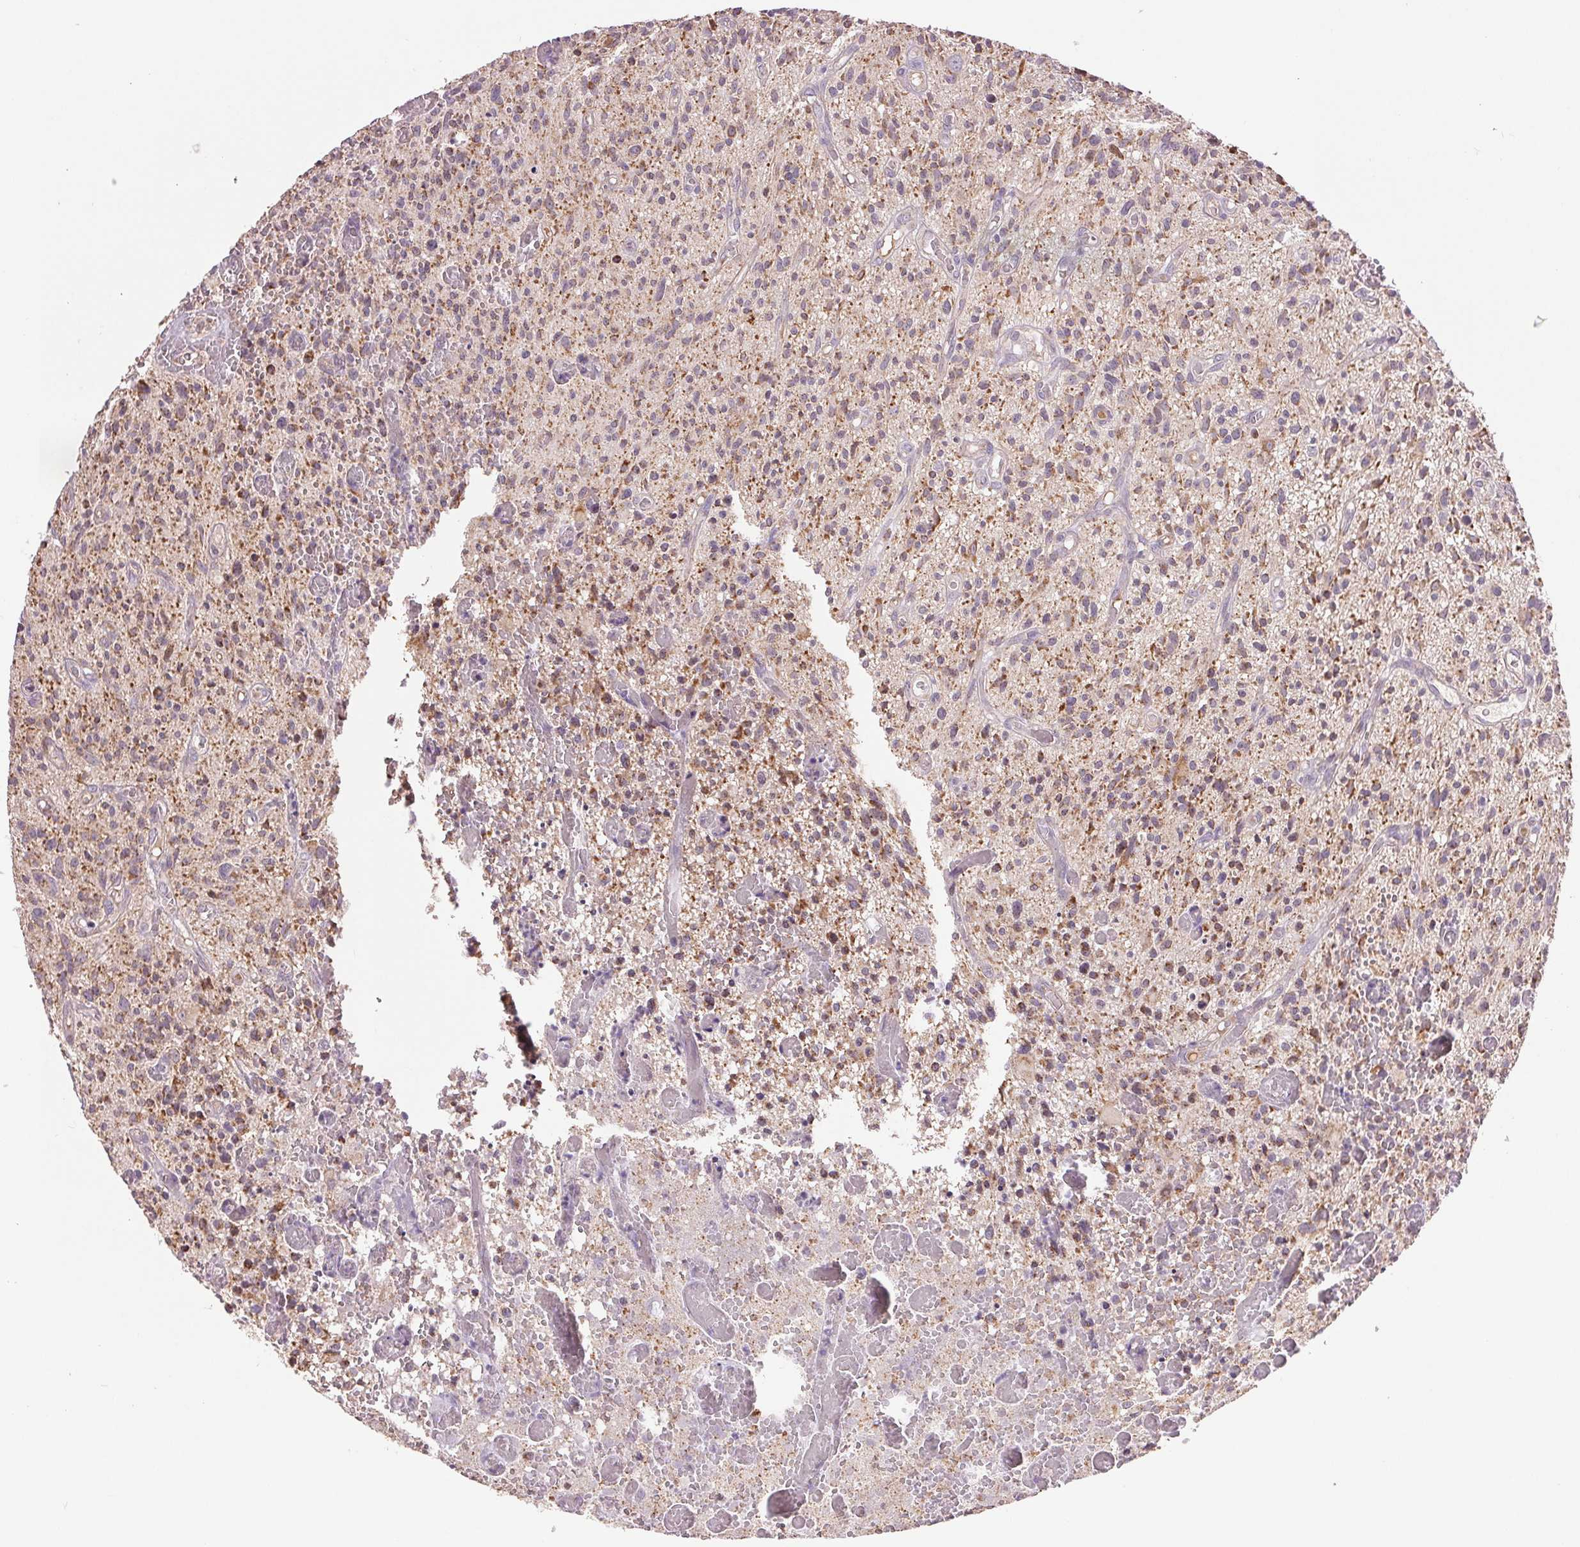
{"staining": {"intensity": "weak", "quantity": "25%-75%", "location": "cytoplasmic/membranous"}, "tissue": "glioma", "cell_type": "Tumor cells", "image_type": "cancer", "snomed": [{"axis": "morphology", "description": "Glioma, malignant, High grade"}, {"axis": "topography", "description": "Brain"}], "caption": "This is an image of immunohistochemistry staining of malignant high-grade glioma, which shows weak positivity in the cytoplasmic/membranous of tumor cells.", "gene": "DGUOK", "patient": {"sex": "male", "age": 75}}